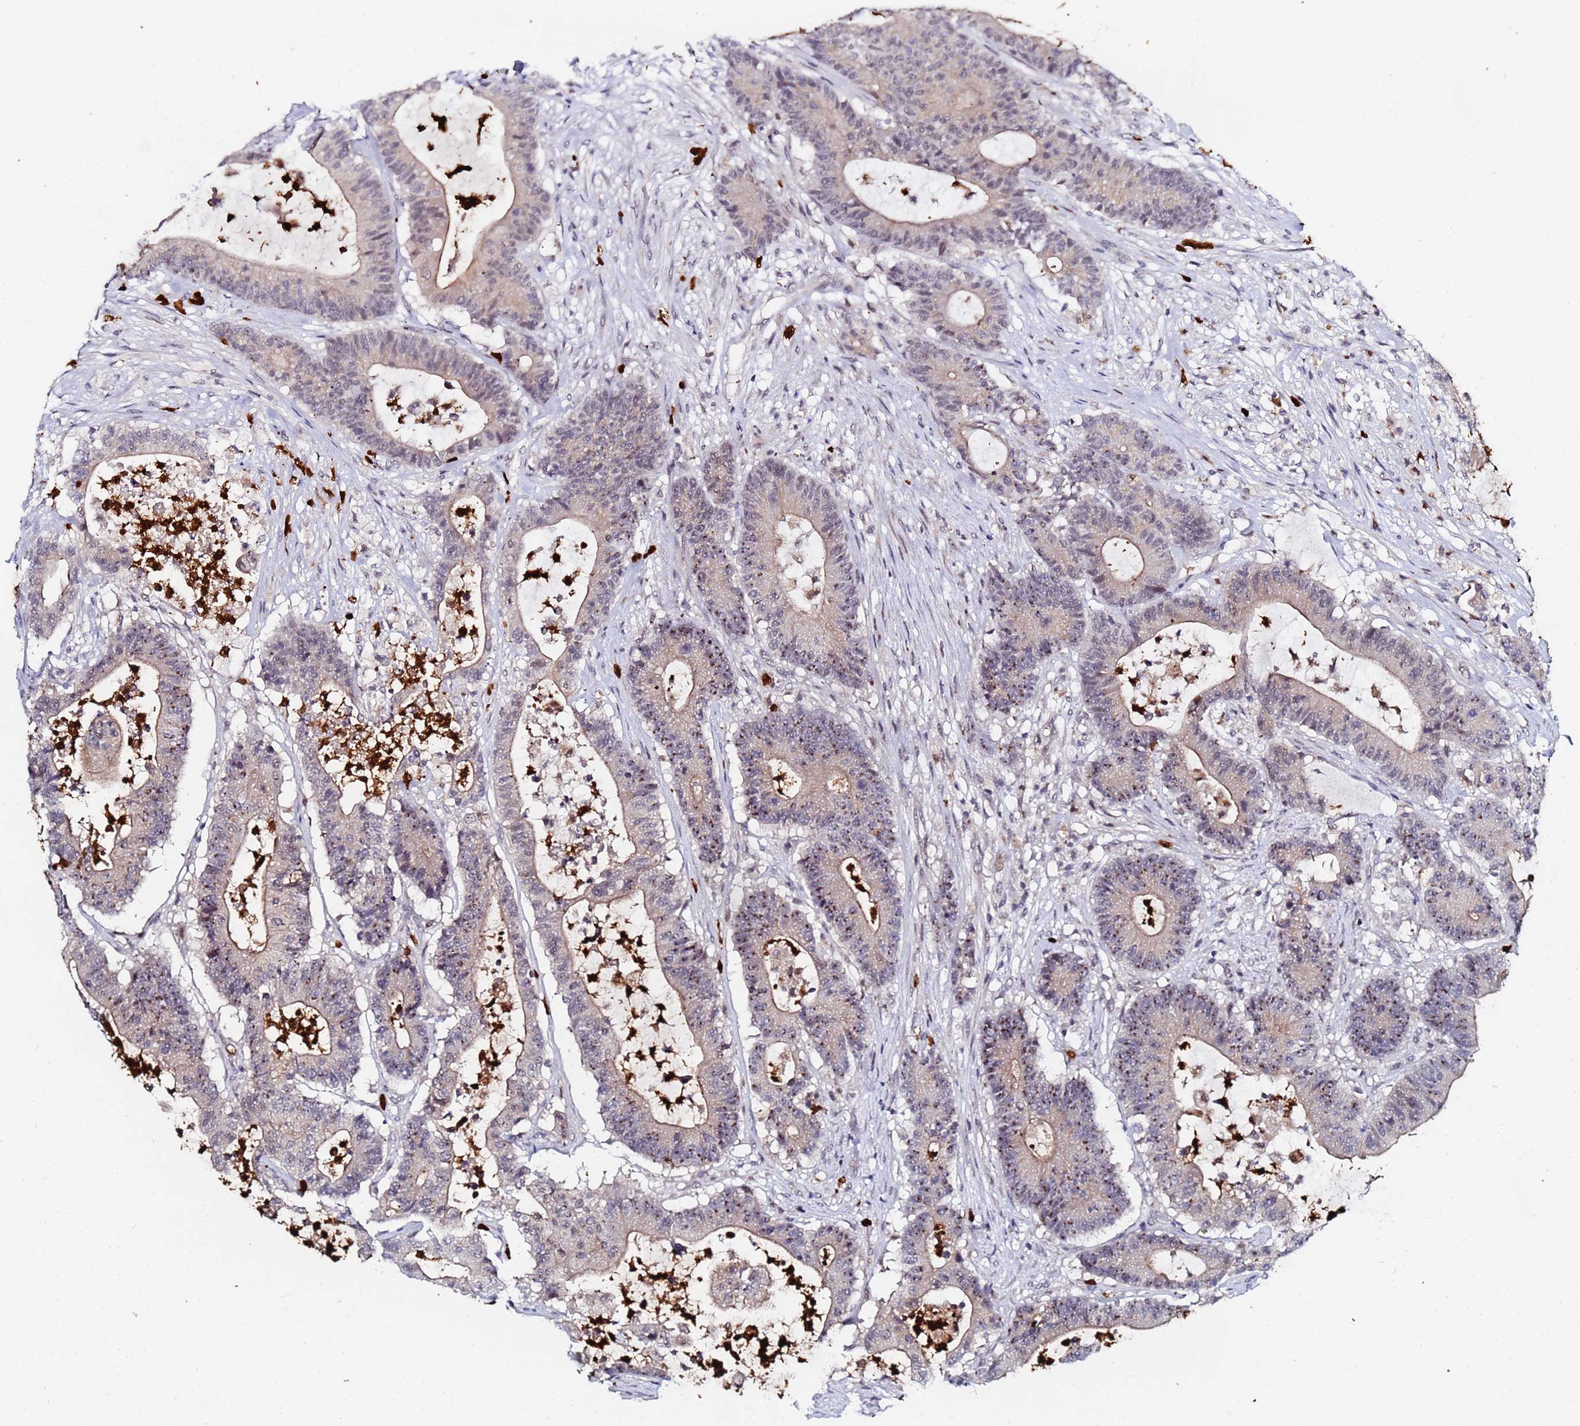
{"staining": {"intensity": "weak", "quantity": "25%-75%", "location": "cytoplasmic/membranous"}, "tissue": "colorectal cancer", "cell_type": "Tumor cells", "image_type": "cancer", "snomed": [{"axis": "morphology", "description": "Adenocarcinoma, NOS"}, {"axis": "topography", "description": "Colon"}], "caption": "This histopathology image demonstrates colorectal cancer (adenocarcinoma) stained with IHC to label a protein in brown. The cytoplasmic/membranous of tumor cells show weak positivity for the protein. Nuclei are counter-stained blue.", "gene": "MTCL1", "patient": {"sex": "female", "age": 84}}